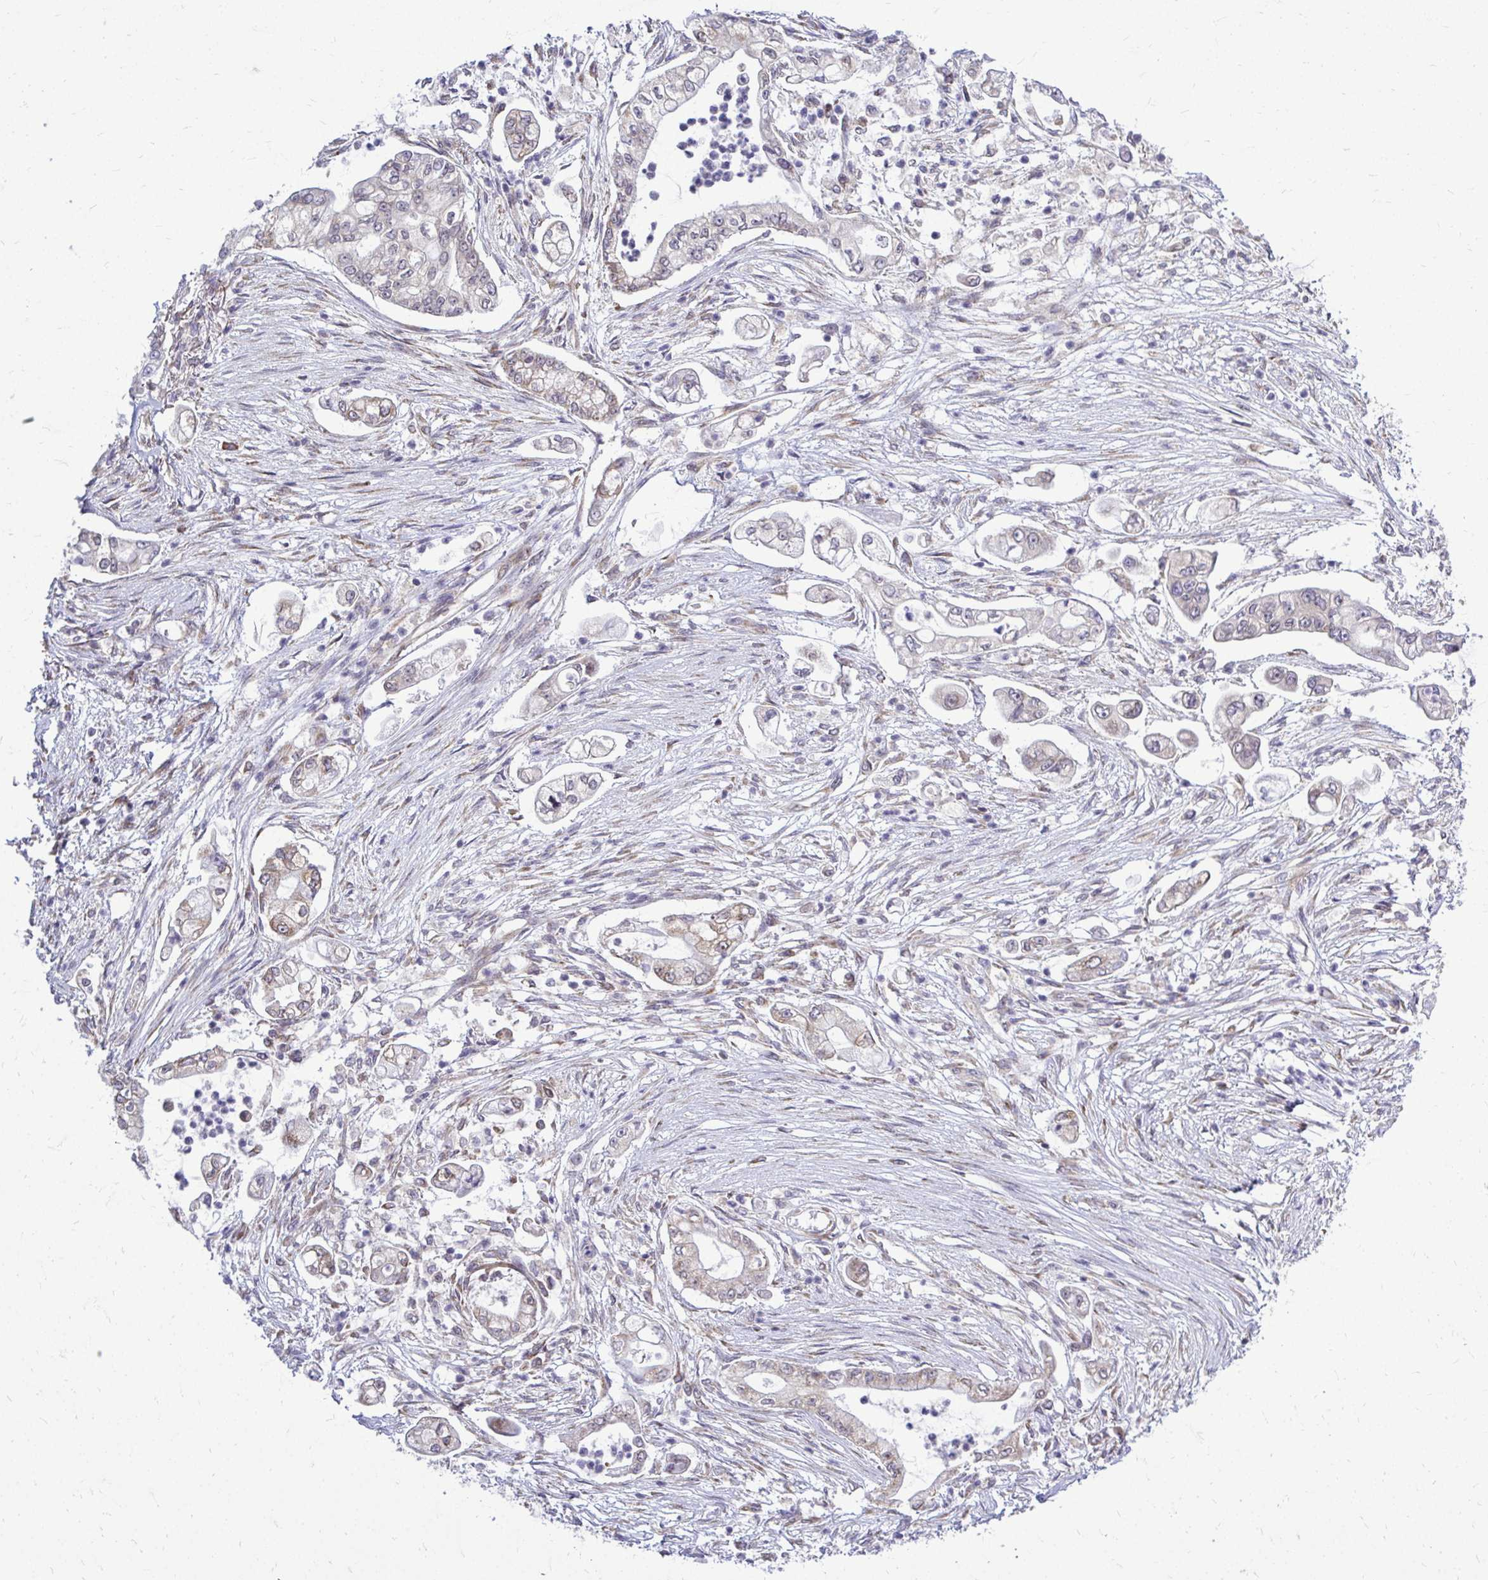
{"staining": {"intensity": "weak", "quantity": "<25%", "location": "cytoplasmic/membranous"}, "tissue": "pancreatic cancer", "cell_type": "Tumor cells", "image_type": "cancer", "snomed": [{"axis": "morphology", "description": "Adenocarcinoma, NOS"}, {"axis": "topography", "description": "Pancreas"}], "caption": "Tumor cells show no significant protein expression in pancreatic cancer. (Immunohistochemistry, brightfield microscopy, high magnification).", "gene": "FMR1", "patient": {"sex": "female", "age": 69}}